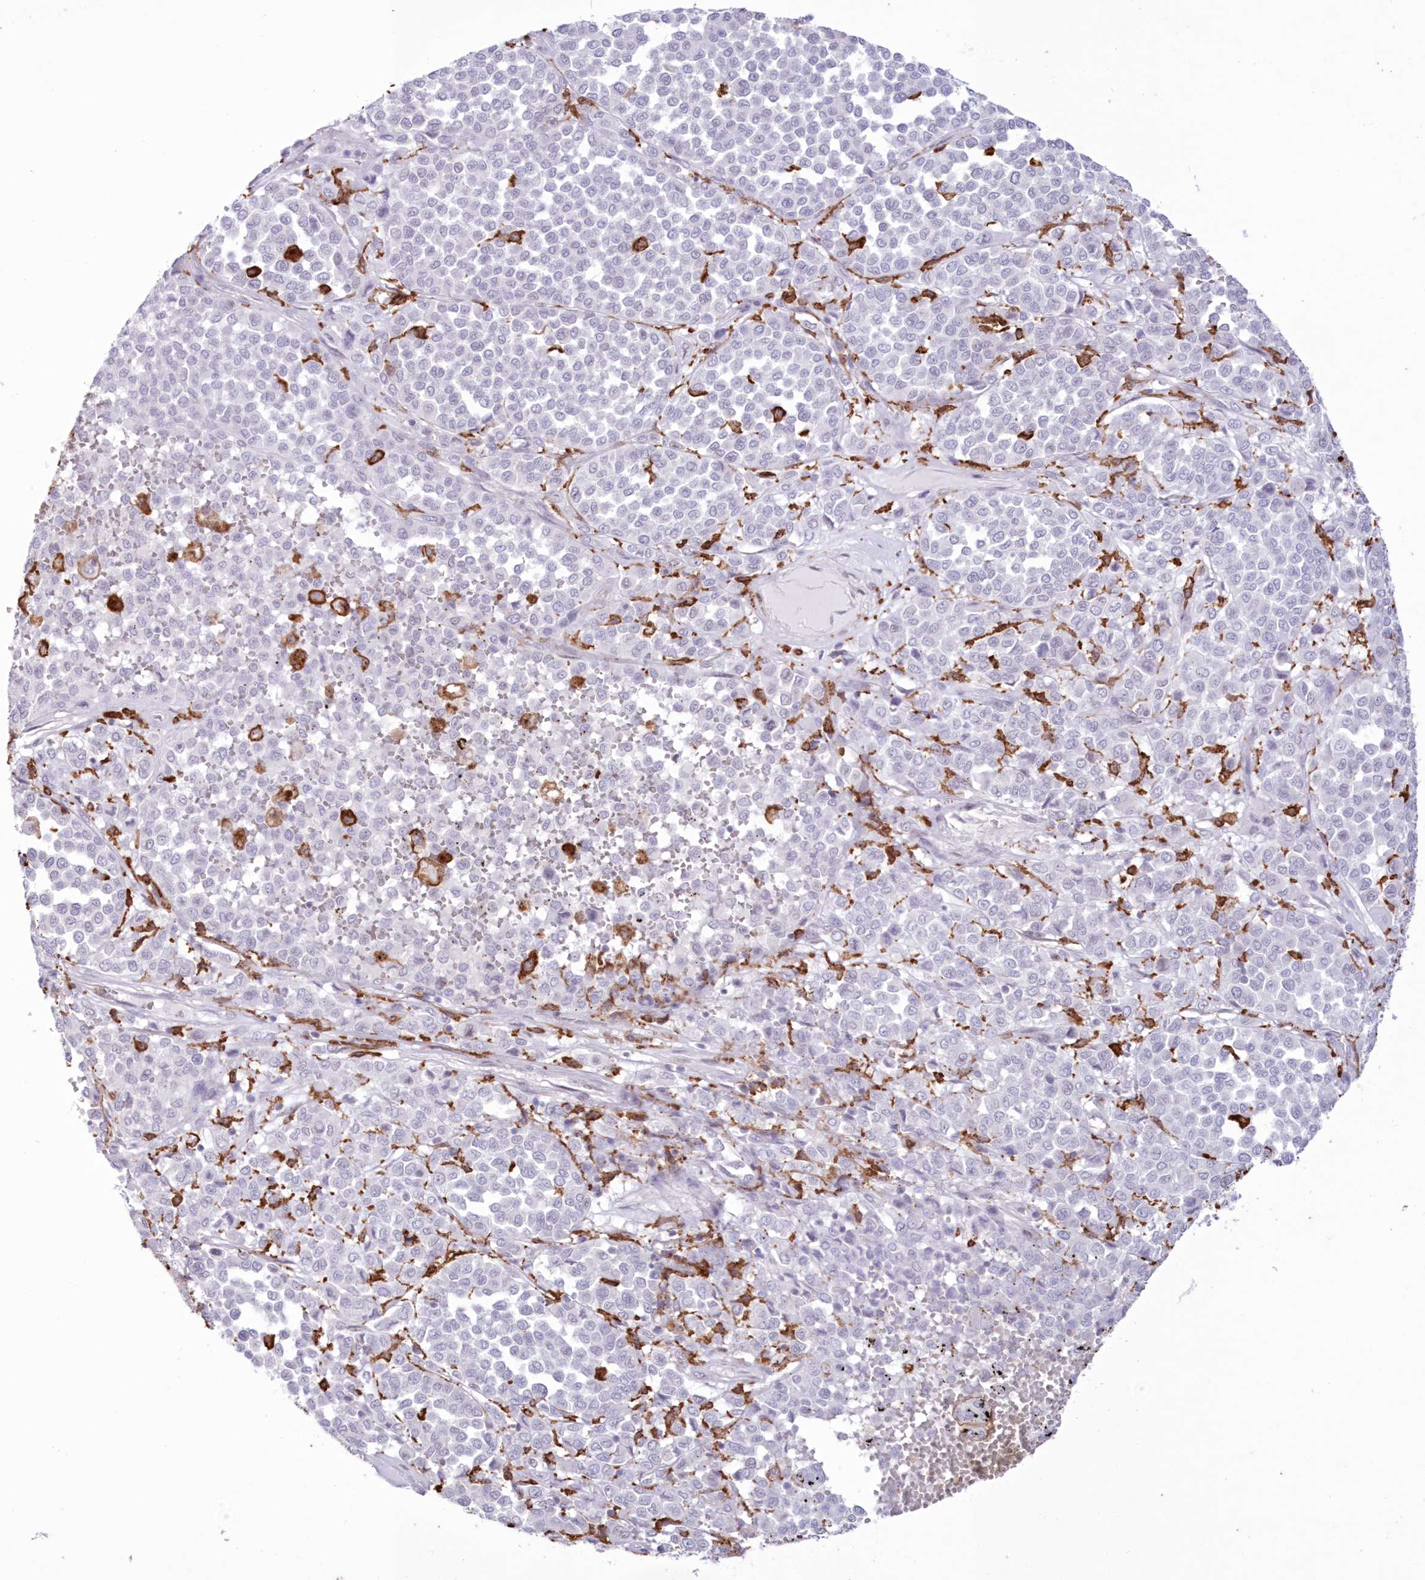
{"staining": {"intensity": "negative", "quantity": "none", "location": "none"}, "tissue": "melanoma", "cell_type": "Tumor cells", "image_type": "cancer", "snomed": [{"axis": "morphology", "description": "Malignant melanoma, Metastatic site"}, {"axis": "topography", "description": "Pancreas"}], "caption": "Immunohistochemistry (IHC) micrograph of neoplastic tissue: malignant melanoma (metastatic site) stained with DAB shows no significant protein positivity in tumor cells.", "gene": "C11orf1", "patient": {"sex": "female", "age": 30}}